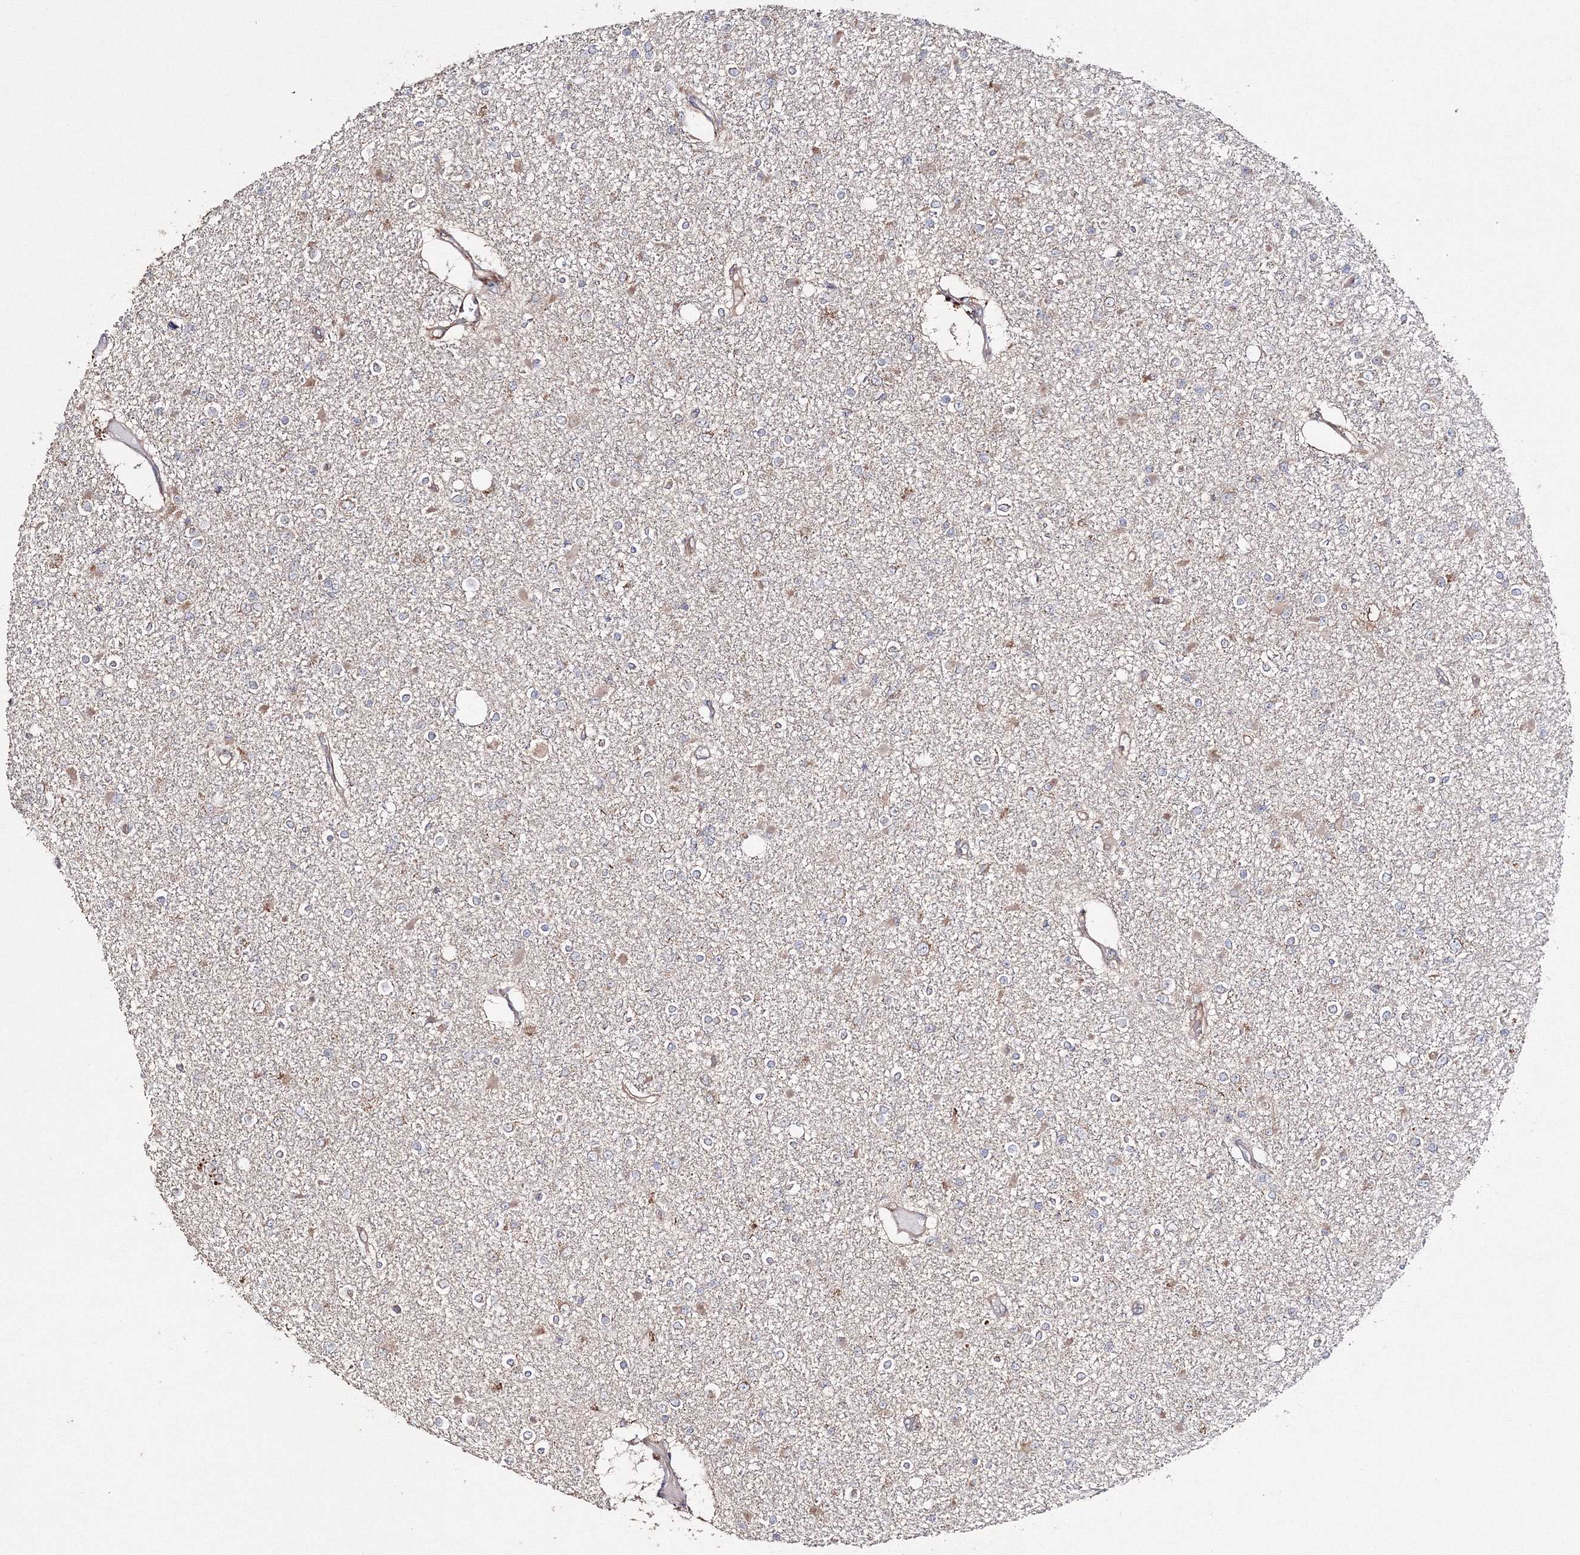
{"staining": {"intensity": "weak", "quantity": "<25%", "location": "cytoplasmic/membranous"}, "tissue": "glioma", "cell_type": "Tumor cells", "image_type": "cancer", "snomed": [{"axis": "morphology", "description": "Glioma, malignant, Low grade"}, {"axis": "topography", "description": "Brain"}], "caption": "Malignant glioma (low-grade) was stained to show a protein in brown. There is no significant expression in tumor cells.", "gene": "DDO", "patient": {"sex": "female", "age": 22}}